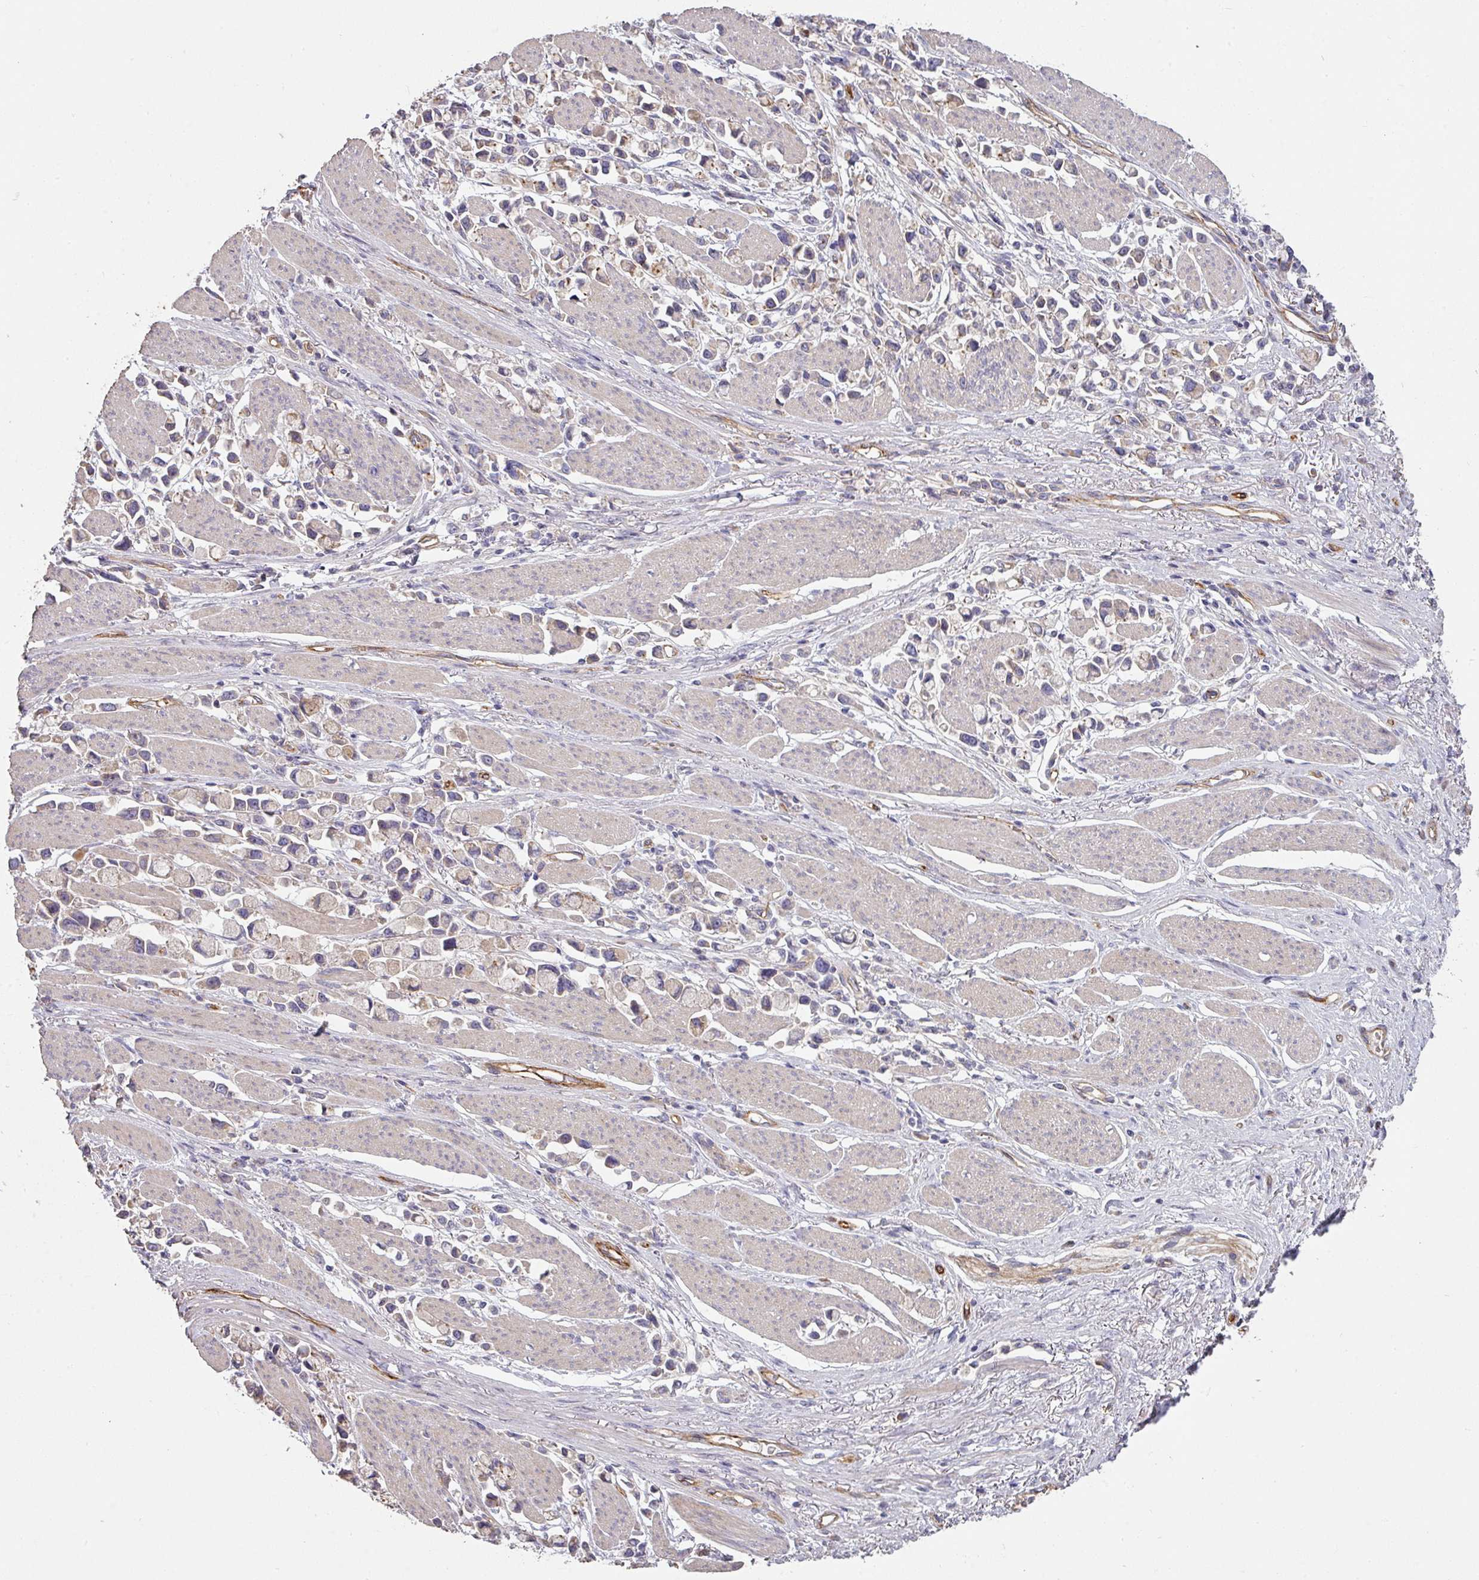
{"staining": {"intensity": "weak", "quantity": "<25%", "location": "cytoplasmic/membranous"}, "tissue": "stomach cancer", "cell_type": "Tumor cells", "image_type": "cancer", "snomed": [{"axis": "morphology", "description": "Adenocarcinoma, NOS"}, {"axis": "topography", "description": "Stomach"}], "caption": "Stomach cancer was stained to show a protein in brown. There is no significant expression in tumor cells.", "gene": "PCDH1", "patient": {"sex": "female", "age": 81}}